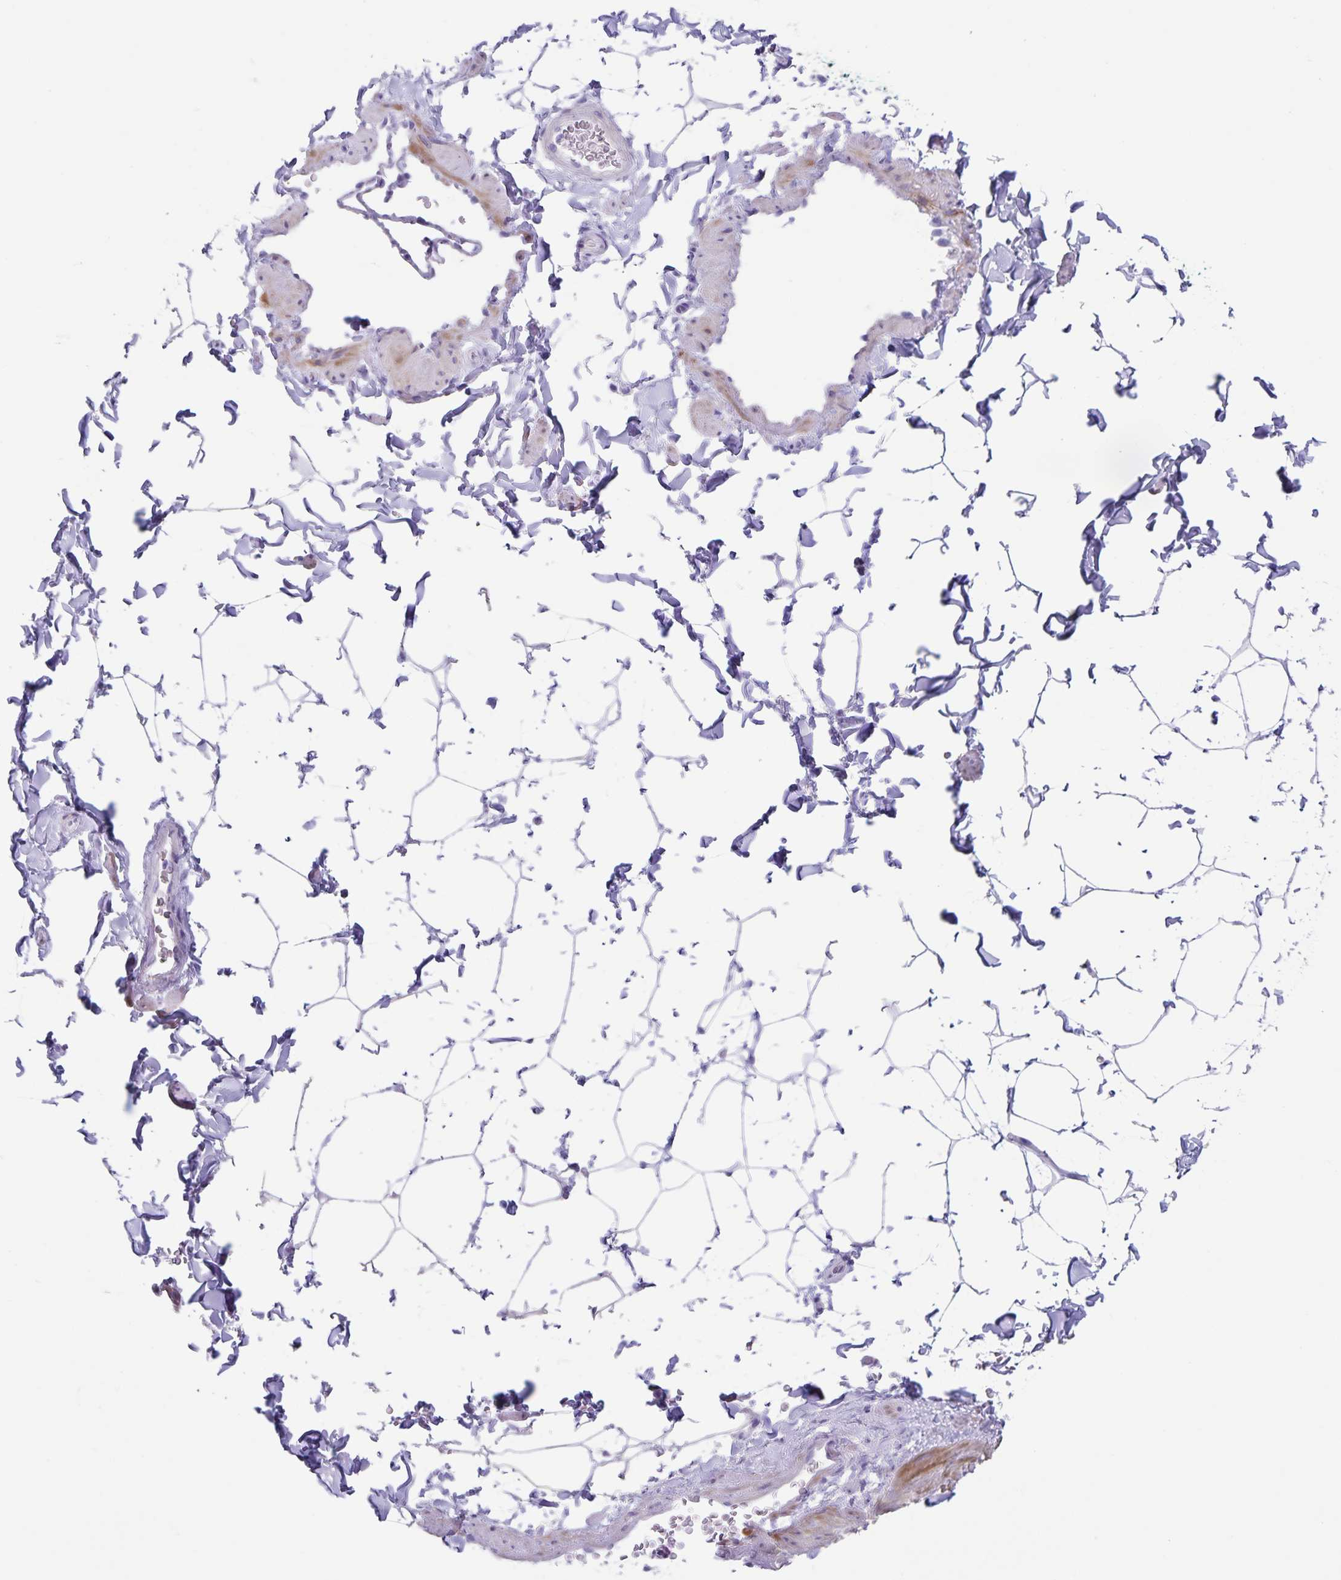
{"staining": {"intensity": "negative", "quantity": "none", "location": "none"}, "tissue": "adipose tissue", "cell_type": "Adipocytes", "image_type": "normal", "snomed": [{"axis": "morphology", "description": "Normal tissue, NOS"}, {"axis": "topography", "description": "Epididymis"}, {"axis": "topography", "description": "Peripheral nerve tissue"}], "caption": "DAB (3,3'-diaminobenzidine) immunohistochemical staining of unremarkable human adipose tissue shows no significant expression in adipocytes.", "gene": "C11orf42", "patient": {"sex": "male", "age": 32}}